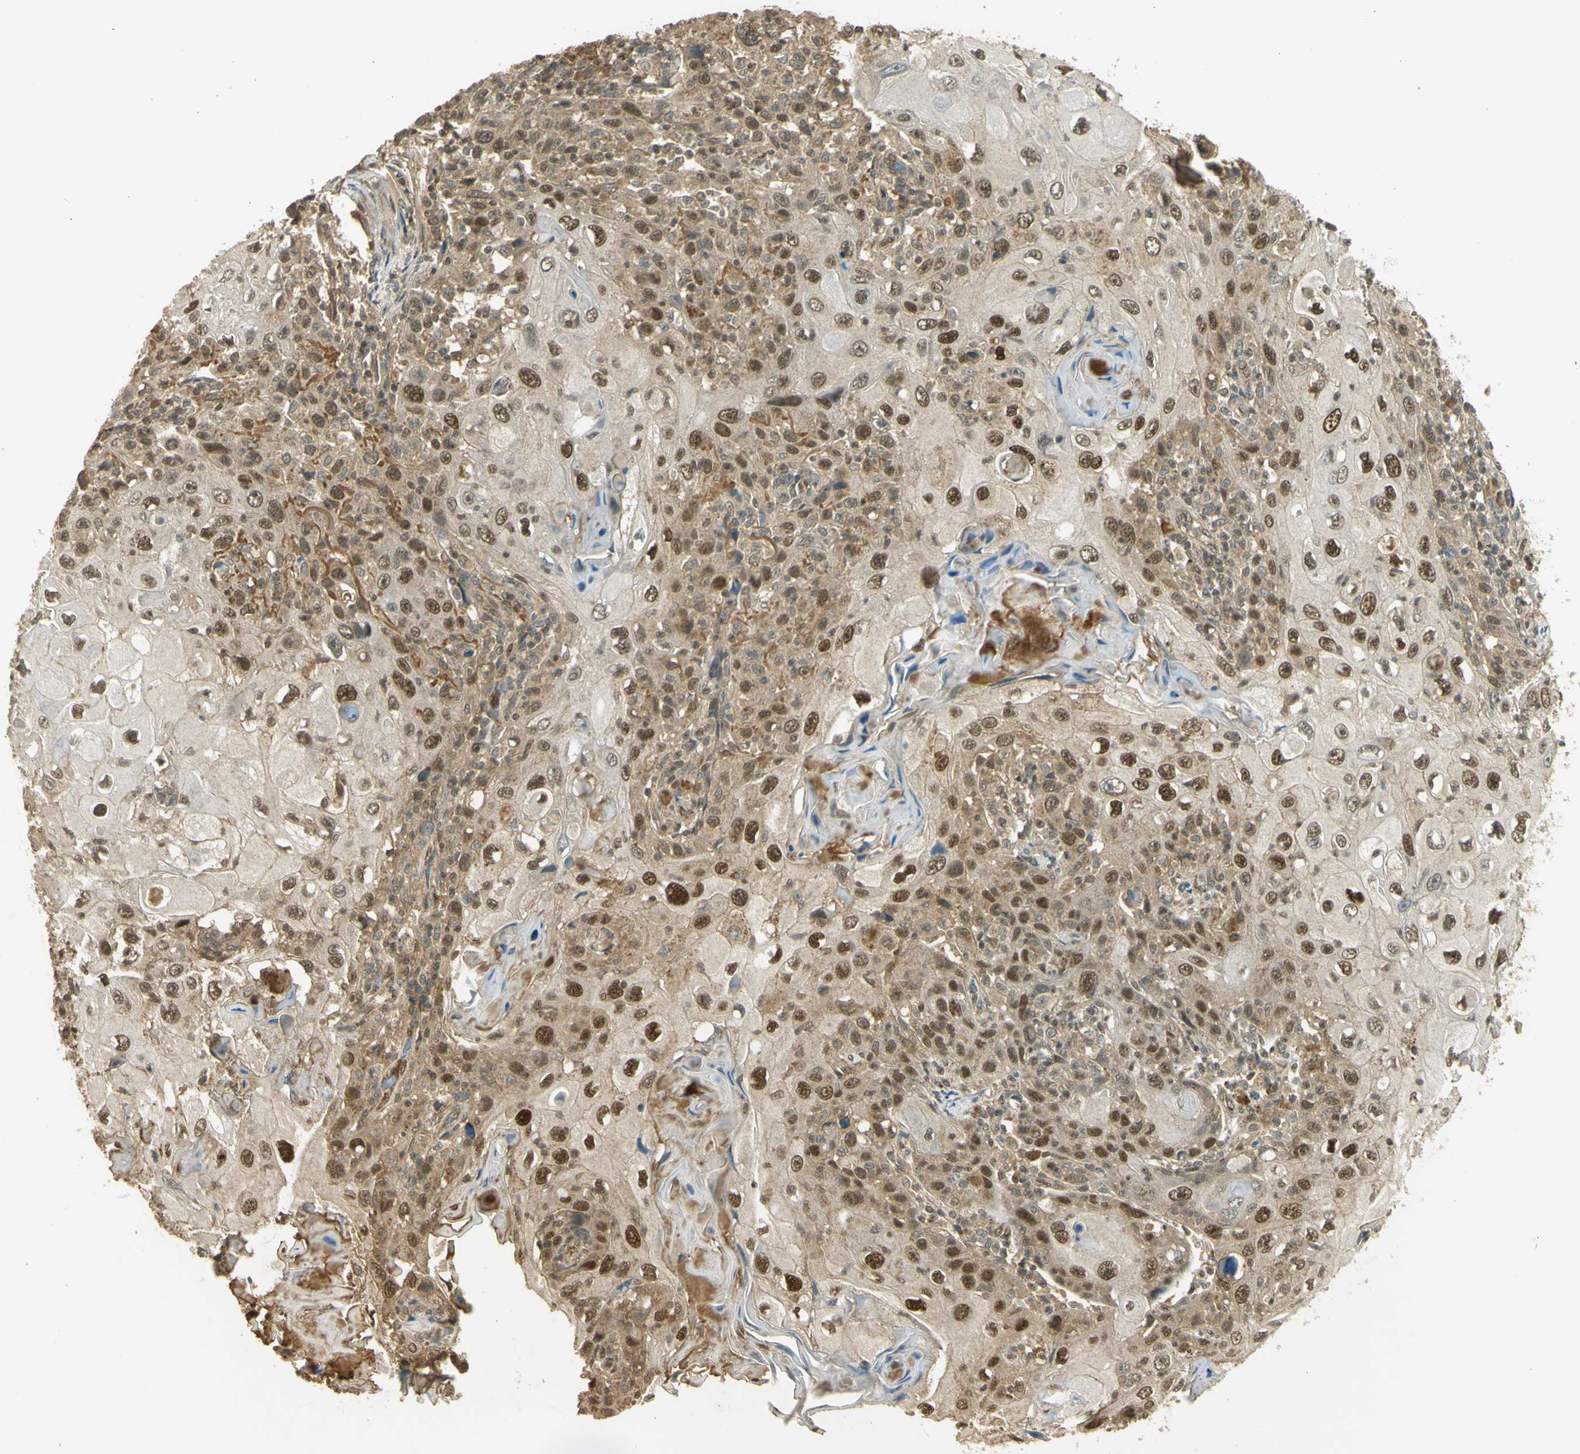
{"staining": {"intensity": "moderate", "quantity": ">75%", "location": "nuclear"}, "tissue": "skin cancer", "cell_type": "Tumor cells", "image_type": "cancer", "snomed": [{"axis": "morphology", "description": "Squamous cell carcinoma, NOS"}, {"axis": "topography", "description": "Skin"}], "caption": "Protein staining of skin cancer (squamous cell carcinoma) tissue displays moderate nuclear positivity in about >75% of tumor cells. (DAB (3,3'-diaminobenzidine) IHC with brightfield microscopy, high magnification).", "gene": "GMEB2", "patient": {"sex": "female", "age": 88}}